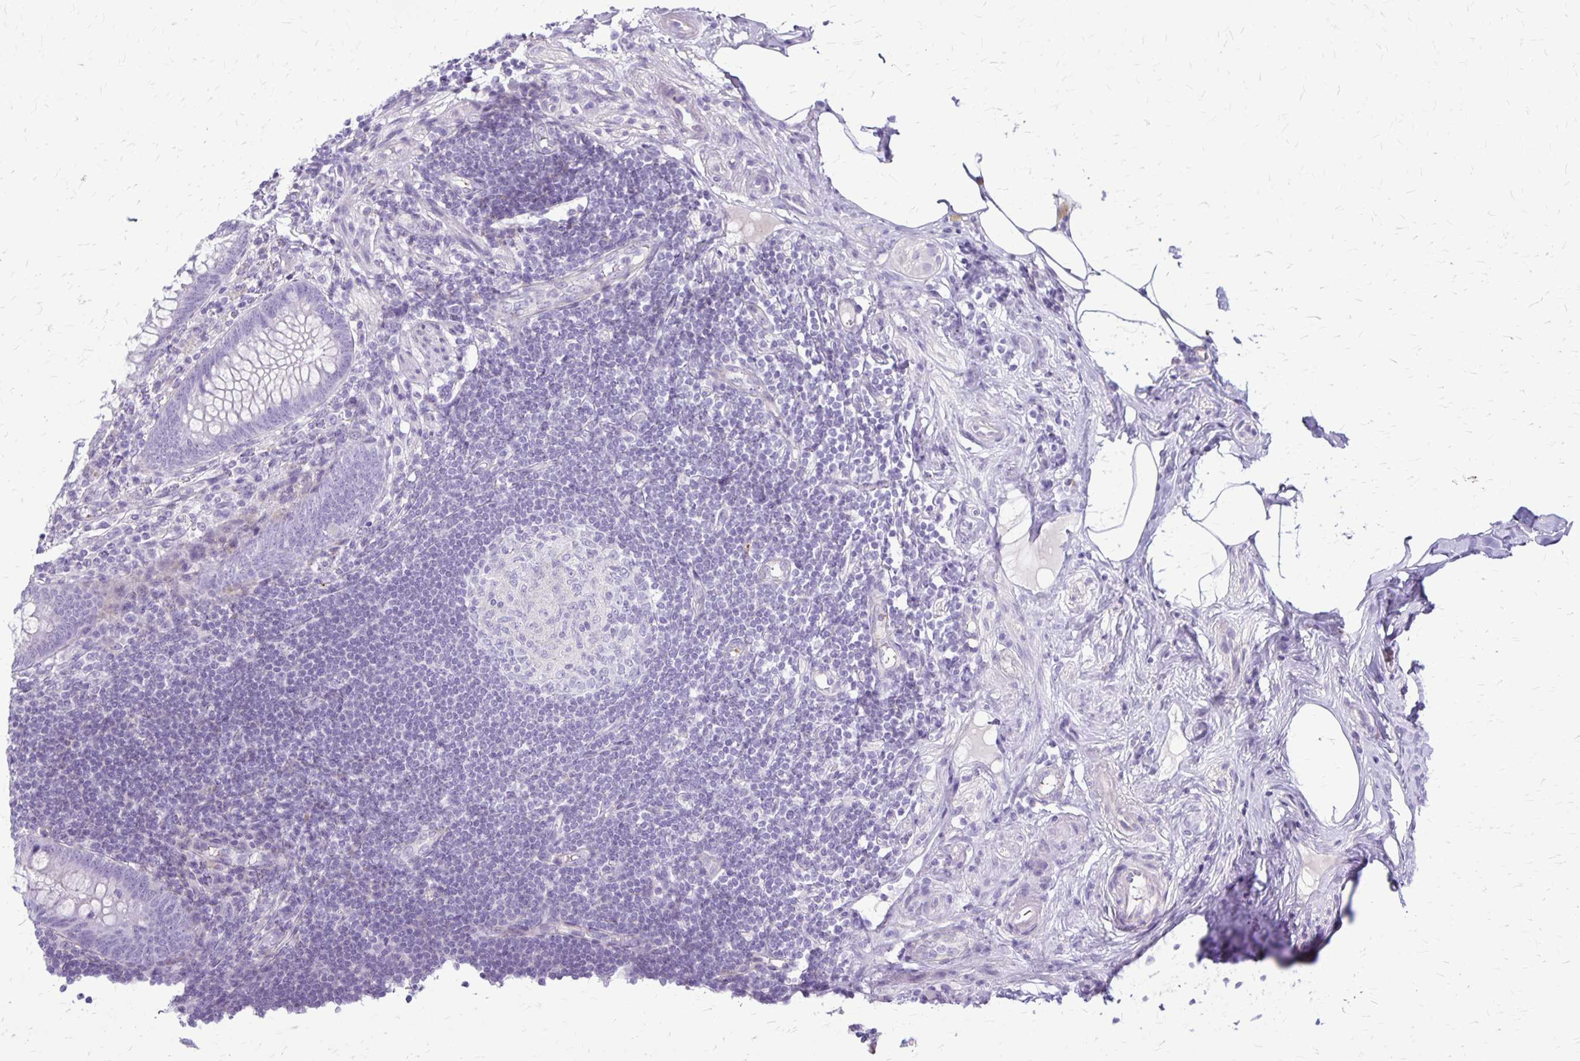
{"staining": {"intensity": "negative", "quantity": "none", "location": "none"}, "tissue": "appendix", "cell_type": "Glandular cells", "image_type": "normal", "snomed": [{"axis": "morphology", "description": "Normal tissue, NOS"}, {"axis": "topography", "description": "Appendix"}], "caption": "DAB (3,3'-diaminobenzidine) immunohistochemical staining of unremarkable human appendix shows no significant staining in glandular cells.", "gene": "GP9", "patient": {"sex": "female", "age": 57}}